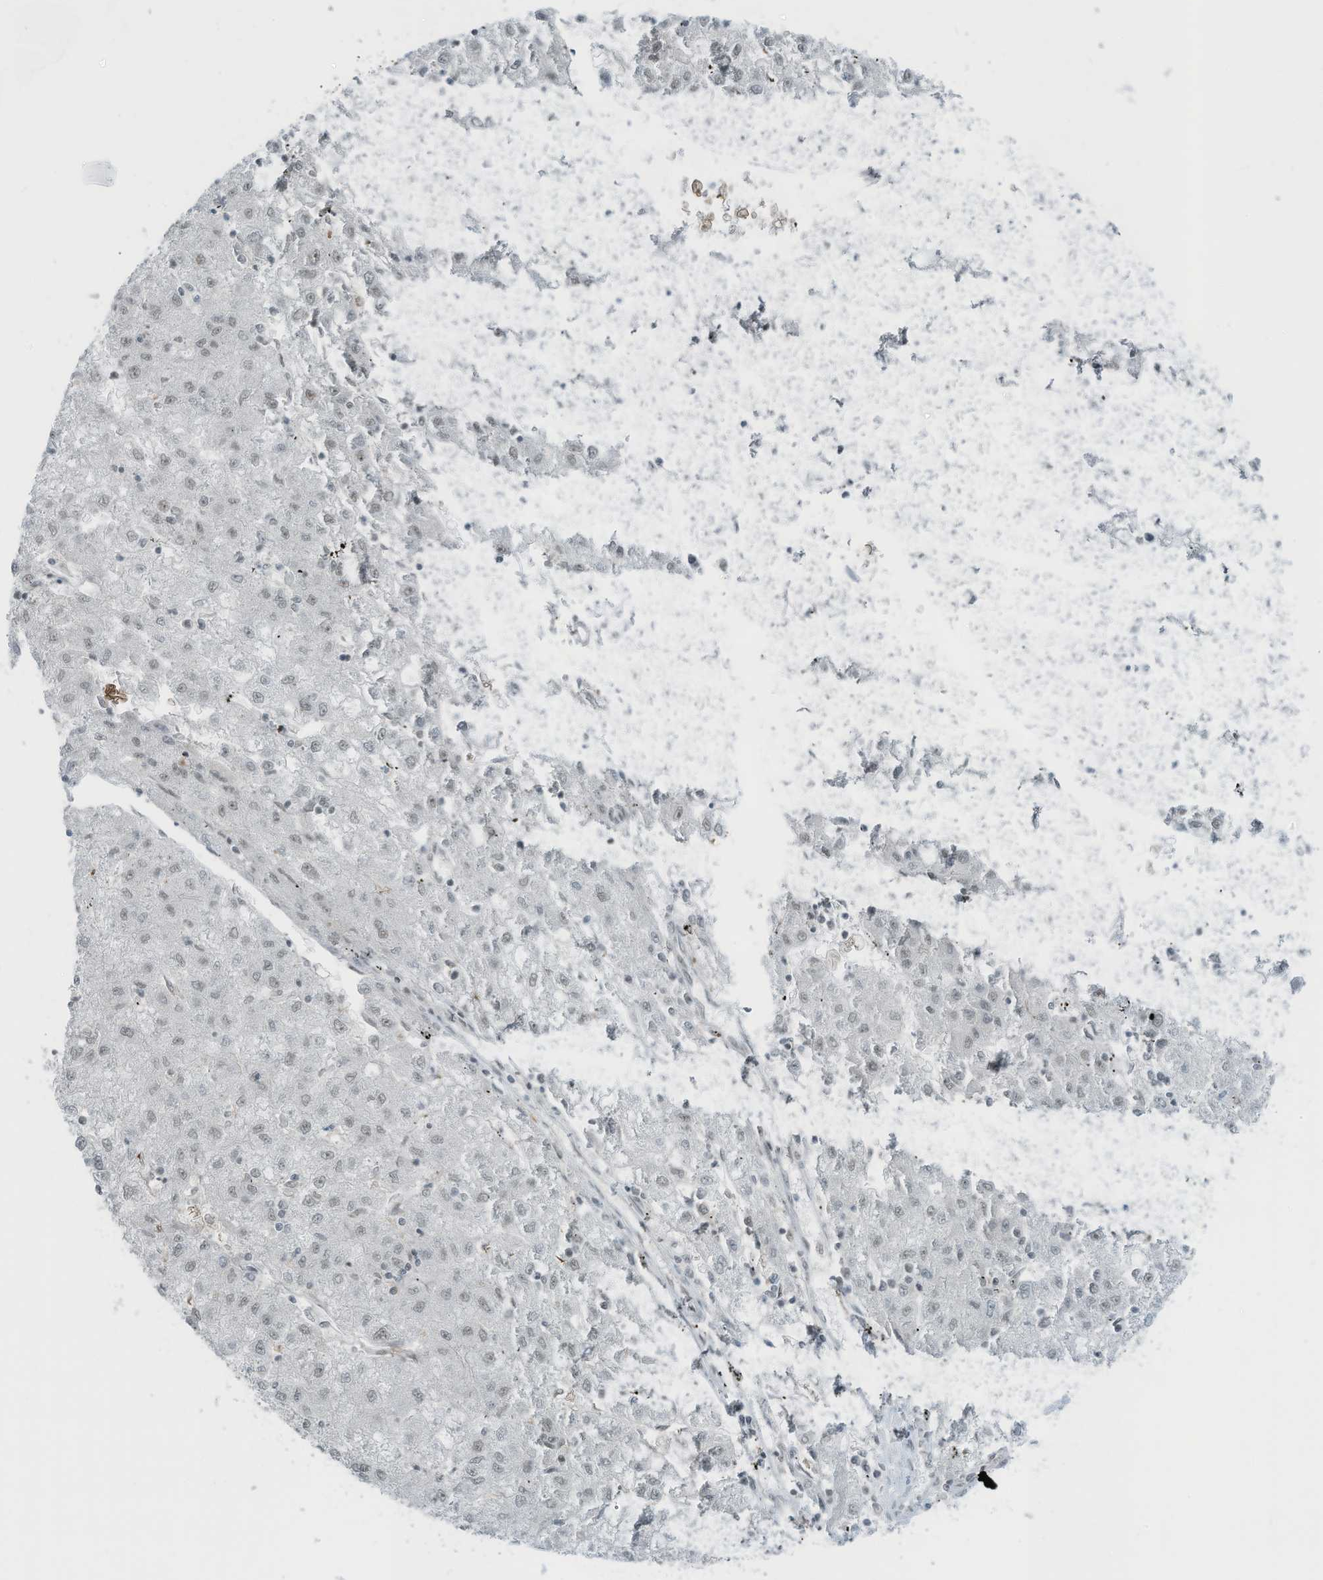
{"staining": {"intensity": "negative", "quantity": "none", "location": "none"}, "tissue": "liver cancer", "cell_type": "Tumor cells", "image_type": "cancer", "snomed": [{"axis": "morphology", "description": "Carcinoma, Hepatocellular, NOS"}, {"axis": "topography", "description": "Liver"}], "caption": "A high-resolution image shows immunohistochemistry staining of liver cancer, which shows no significant staining in tumor cells.", "gene": "WRNIP1", "patient": {"sex": "male", "age": 72}}